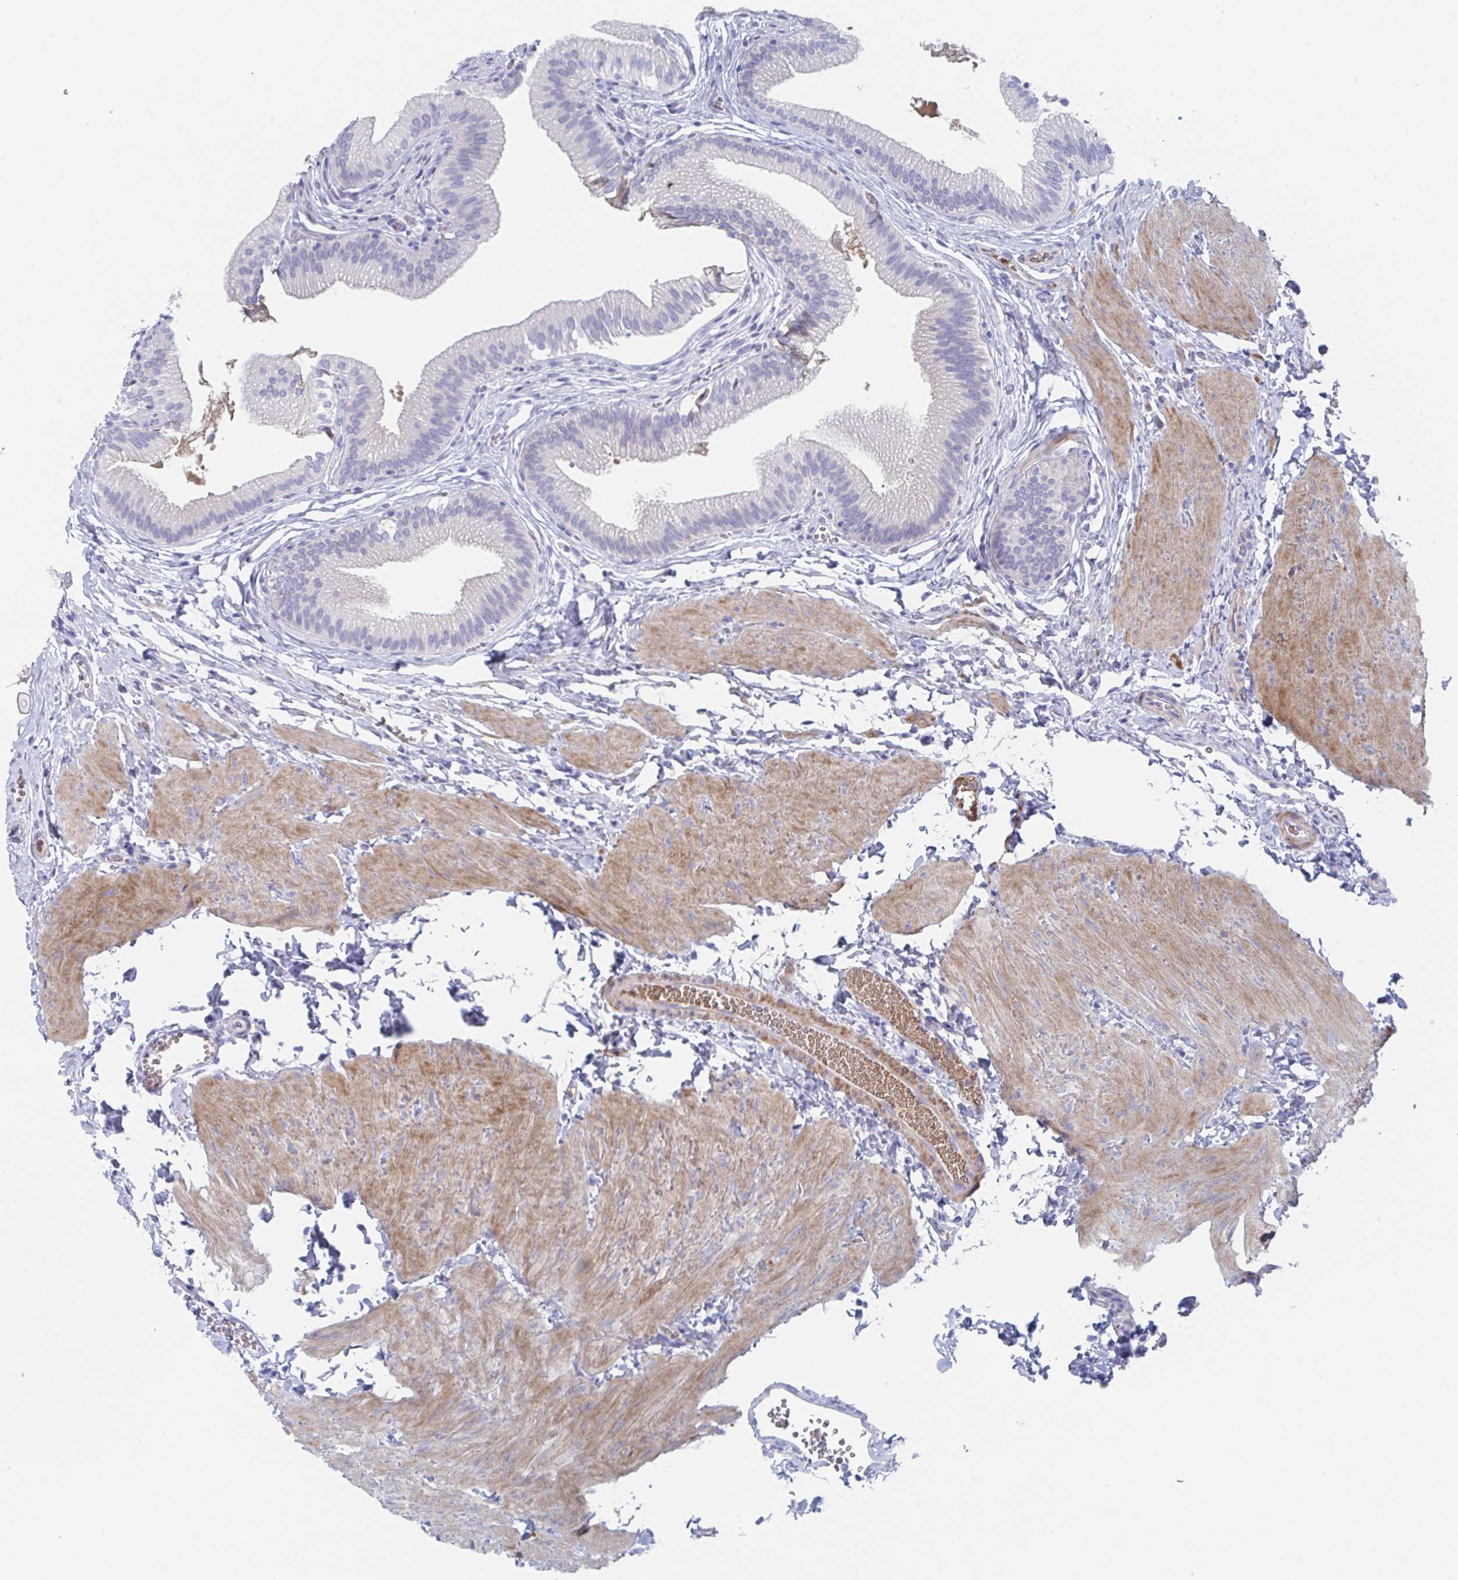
{"staining": {"intensity": "negative", "quantity": "none", "location": "none"}, "tissue": "gallbladder", "cell_type": "Glandular cells", "image_type": "normal", "snomed": [{"axis": "morphology", "description": "Normal tissue, NOS"}, {"axis": "topography", "description": "Gallbladder"}, {"axis": "topography", "description": "Peripheral nerve tissue"}], "caption": "A high-resolution micrograph shows immunohistochemistry (IHC) staining of benign gallbladder, which exhibits no significant expression in glandular cells. Nuclei are stained in blue.", "gene": "TNFAIP6", "patient": {"sex": "male", "age": 17}}